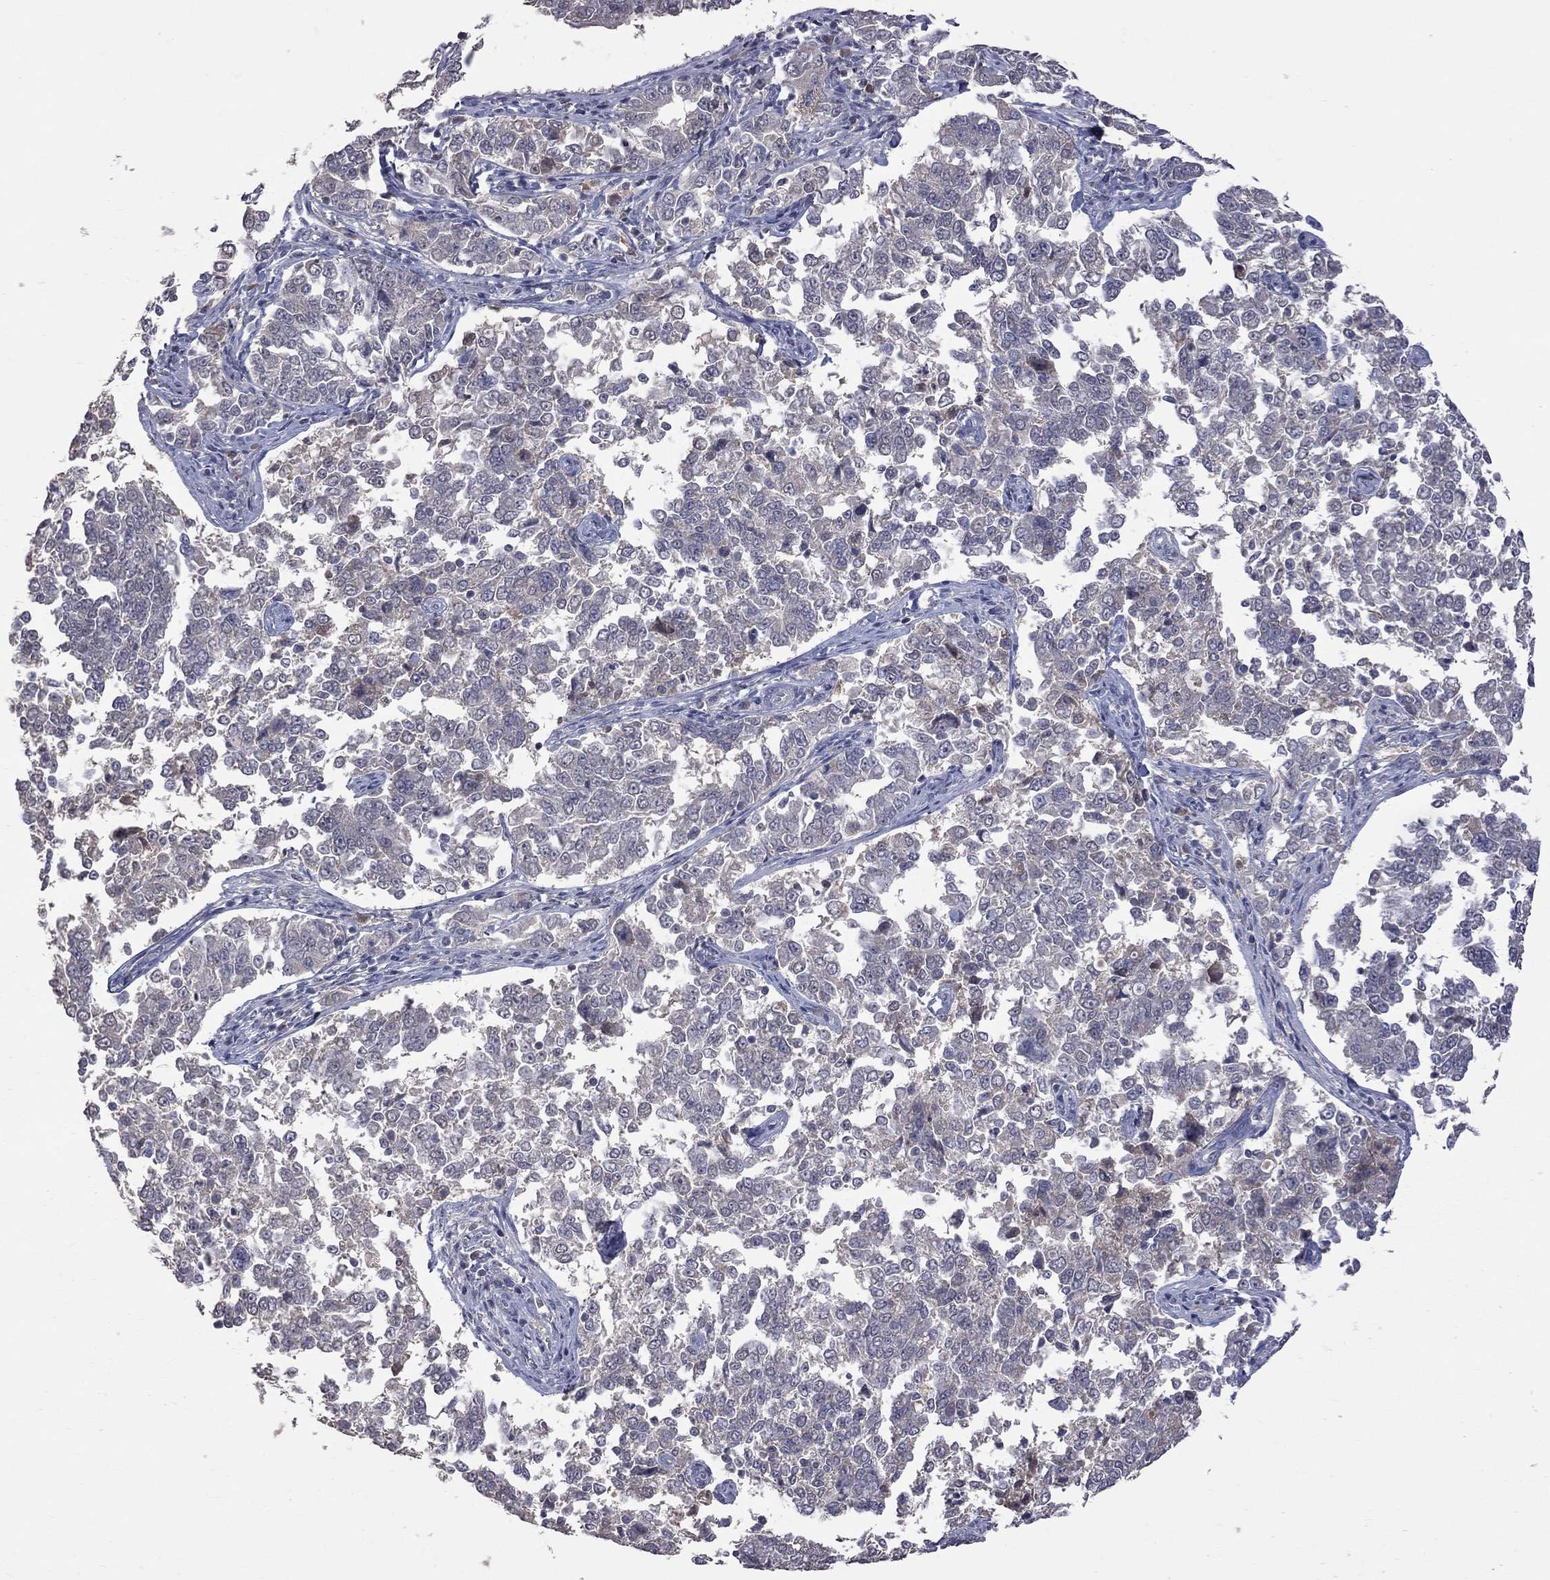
{"staining": {"intensity": "negative", "quantity": "none", "location": "none"}, "tissue": "endometrial cancer", "cell_type": "Tumor cells", "image_type": "cancer", "snomed": [{"axis": "morphology", "description": "Adenocarcinoma, NOS"}, {"axis": "topography", "description": "Endometrium"}], "caption": "This is an immunohistochemistry photomicrograph of adenocarcinoma (endometrial). There is no staining in tumor cells.", "gene": "HTR6", "patient": {"sex": "female", "age": 43}}